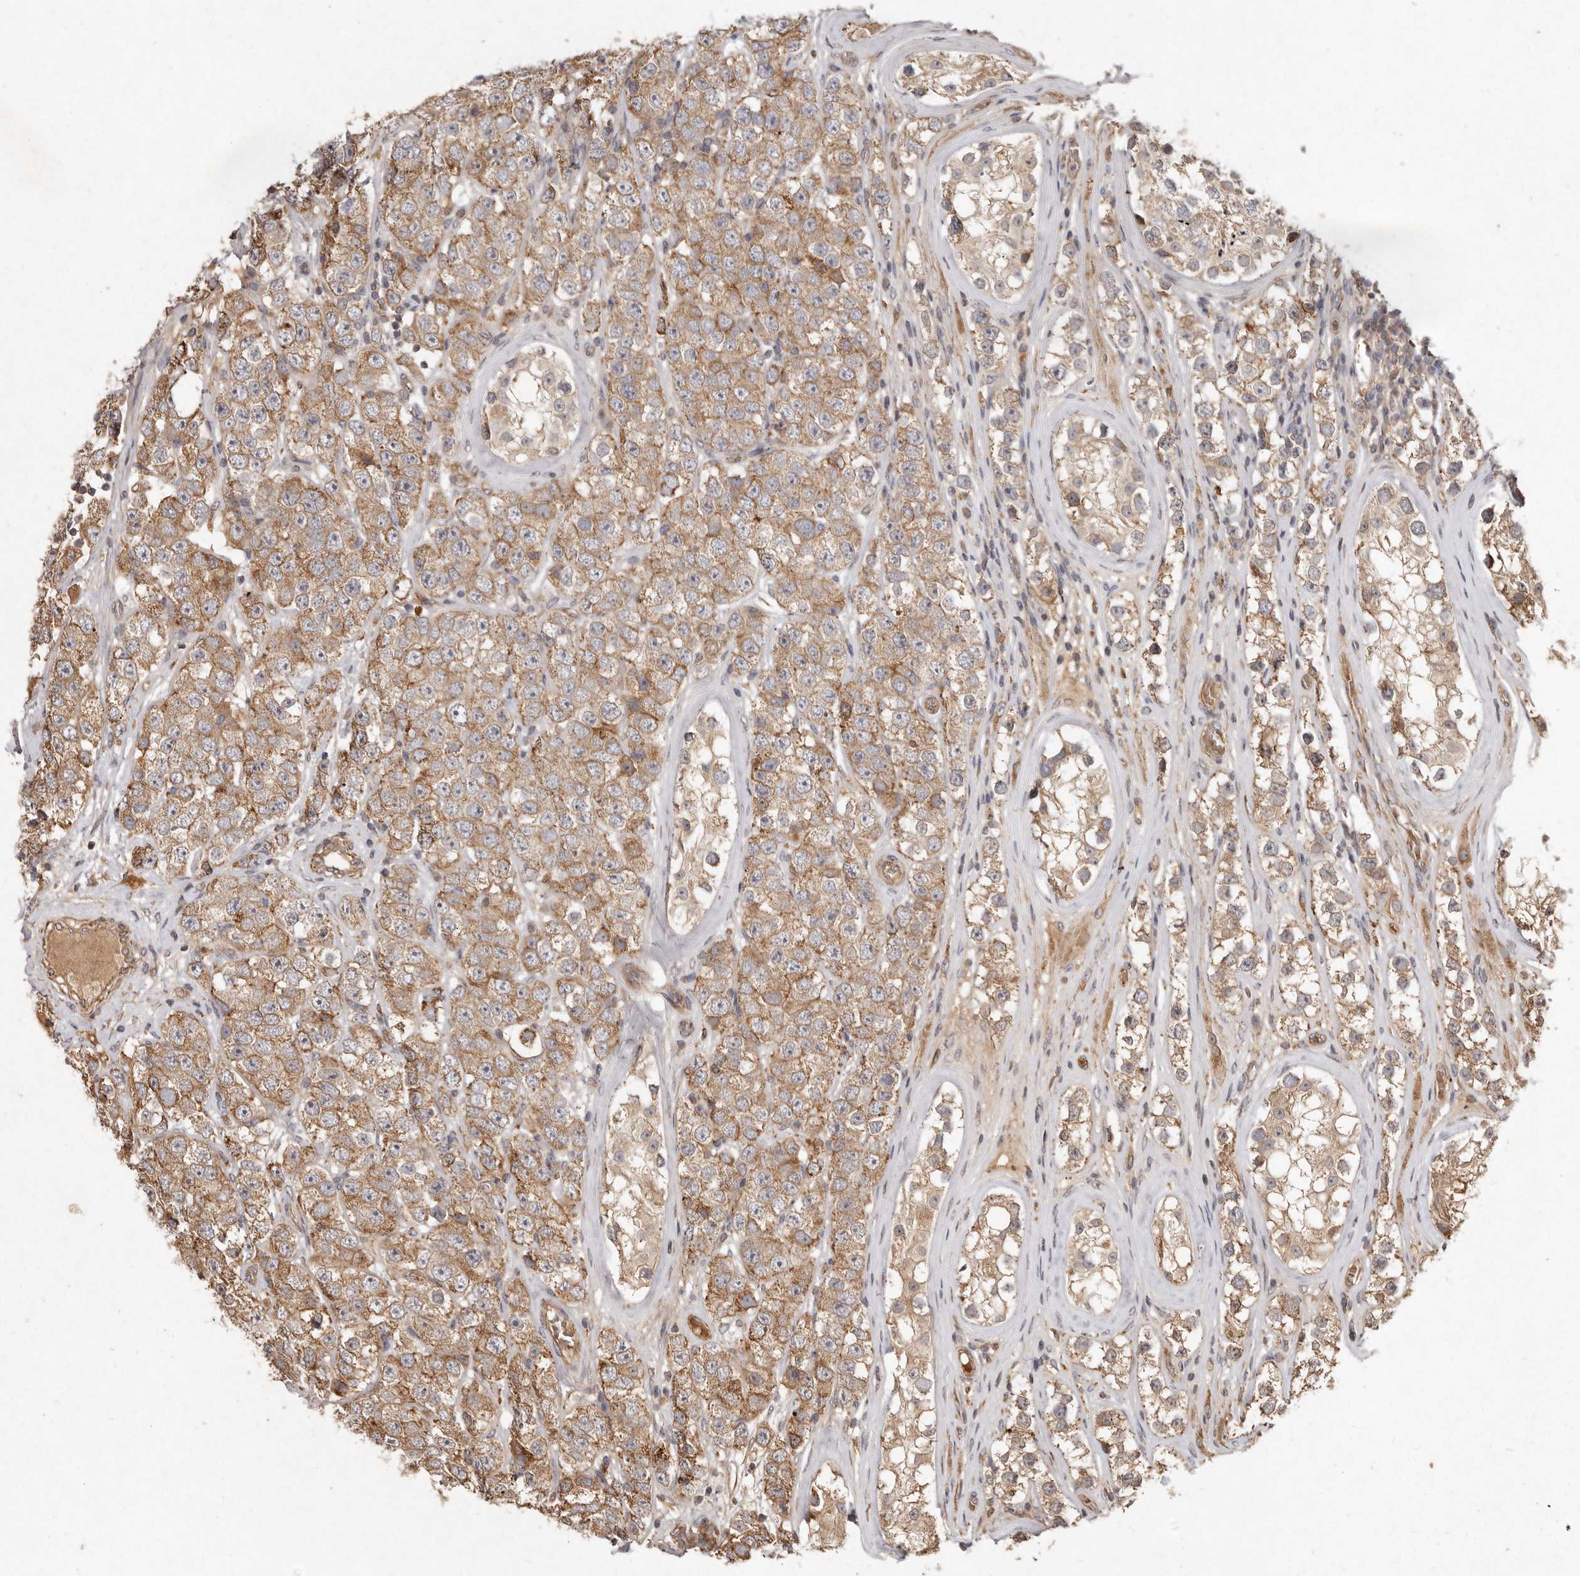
{"staining": {"intensity": "moderate", "quantity": ">75%", "location": "cytoplasmic/membranous"}, "tissue": "testis cancer", "cell_type": "Tumor cells", "image_type": "cancer", "snomed": [{"axis": "morphology", "description": "Seminoma, NOS"}, {"axis": "topography", "description": "Testis"}], "caption": "Brown immunohistochemical staining in testis cancer (seminoma) displays moderate cytoplasmic/membranous expression in approximately >75% of tumor cells.", "gene": "SEMA3A", "patient": {"sex": "male", "age": 28}}